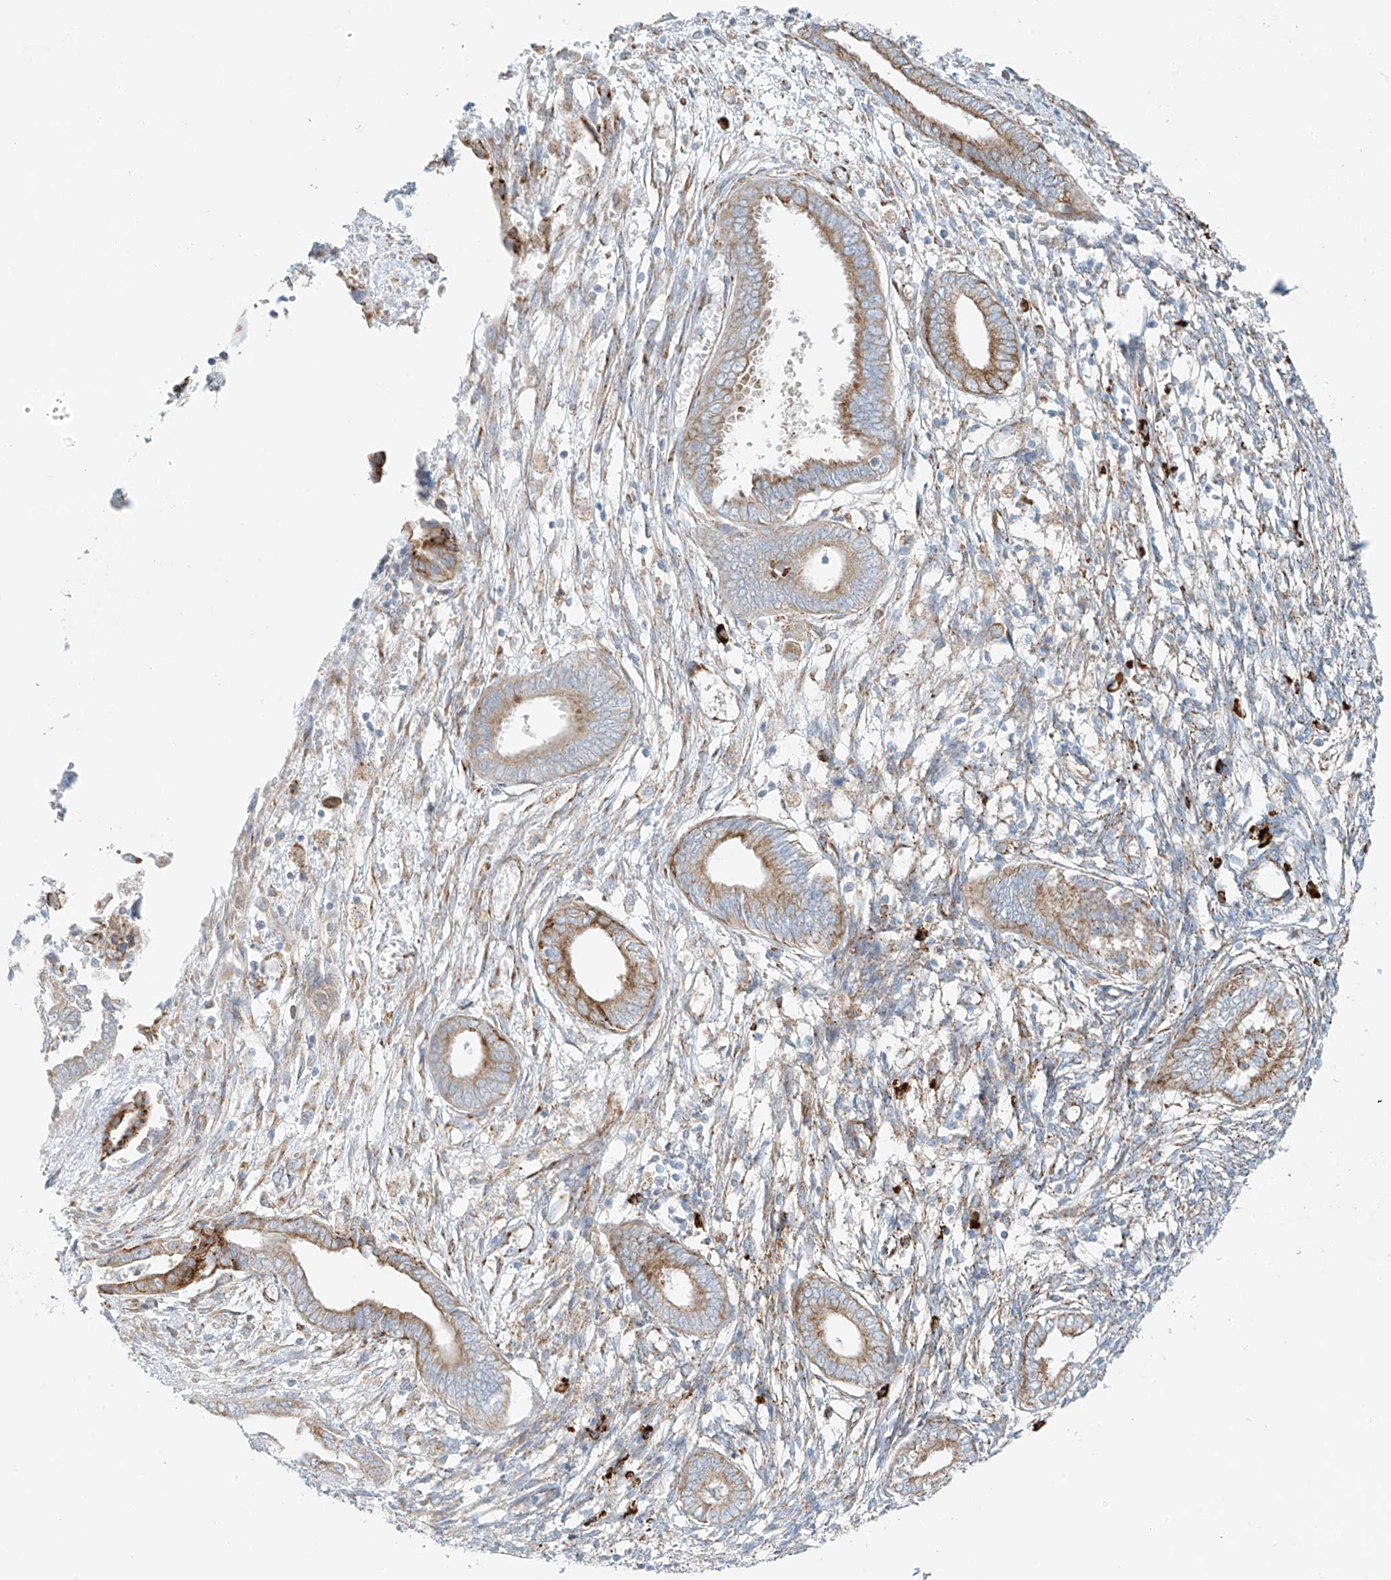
{"staining": {"intensity": "weak", "quantity": "<25%", "location": "cytoplasmic/membranous"}, "tissue": "endometrium", "cell_type": "Cells in endometrial stroma", "image_type": "normal", "snomed": [{"axis": "morphology", "description": "Normal tissue, NOS"}, {"axis": "topography", "description": "Endometrium"}], "caption": "Photomicrograph shows no significant protein staining in cells in endometrial stroma of unremarkable endometrium.", "gene": "EIPR1", "patient": {"sex": "female", "age": 56}}